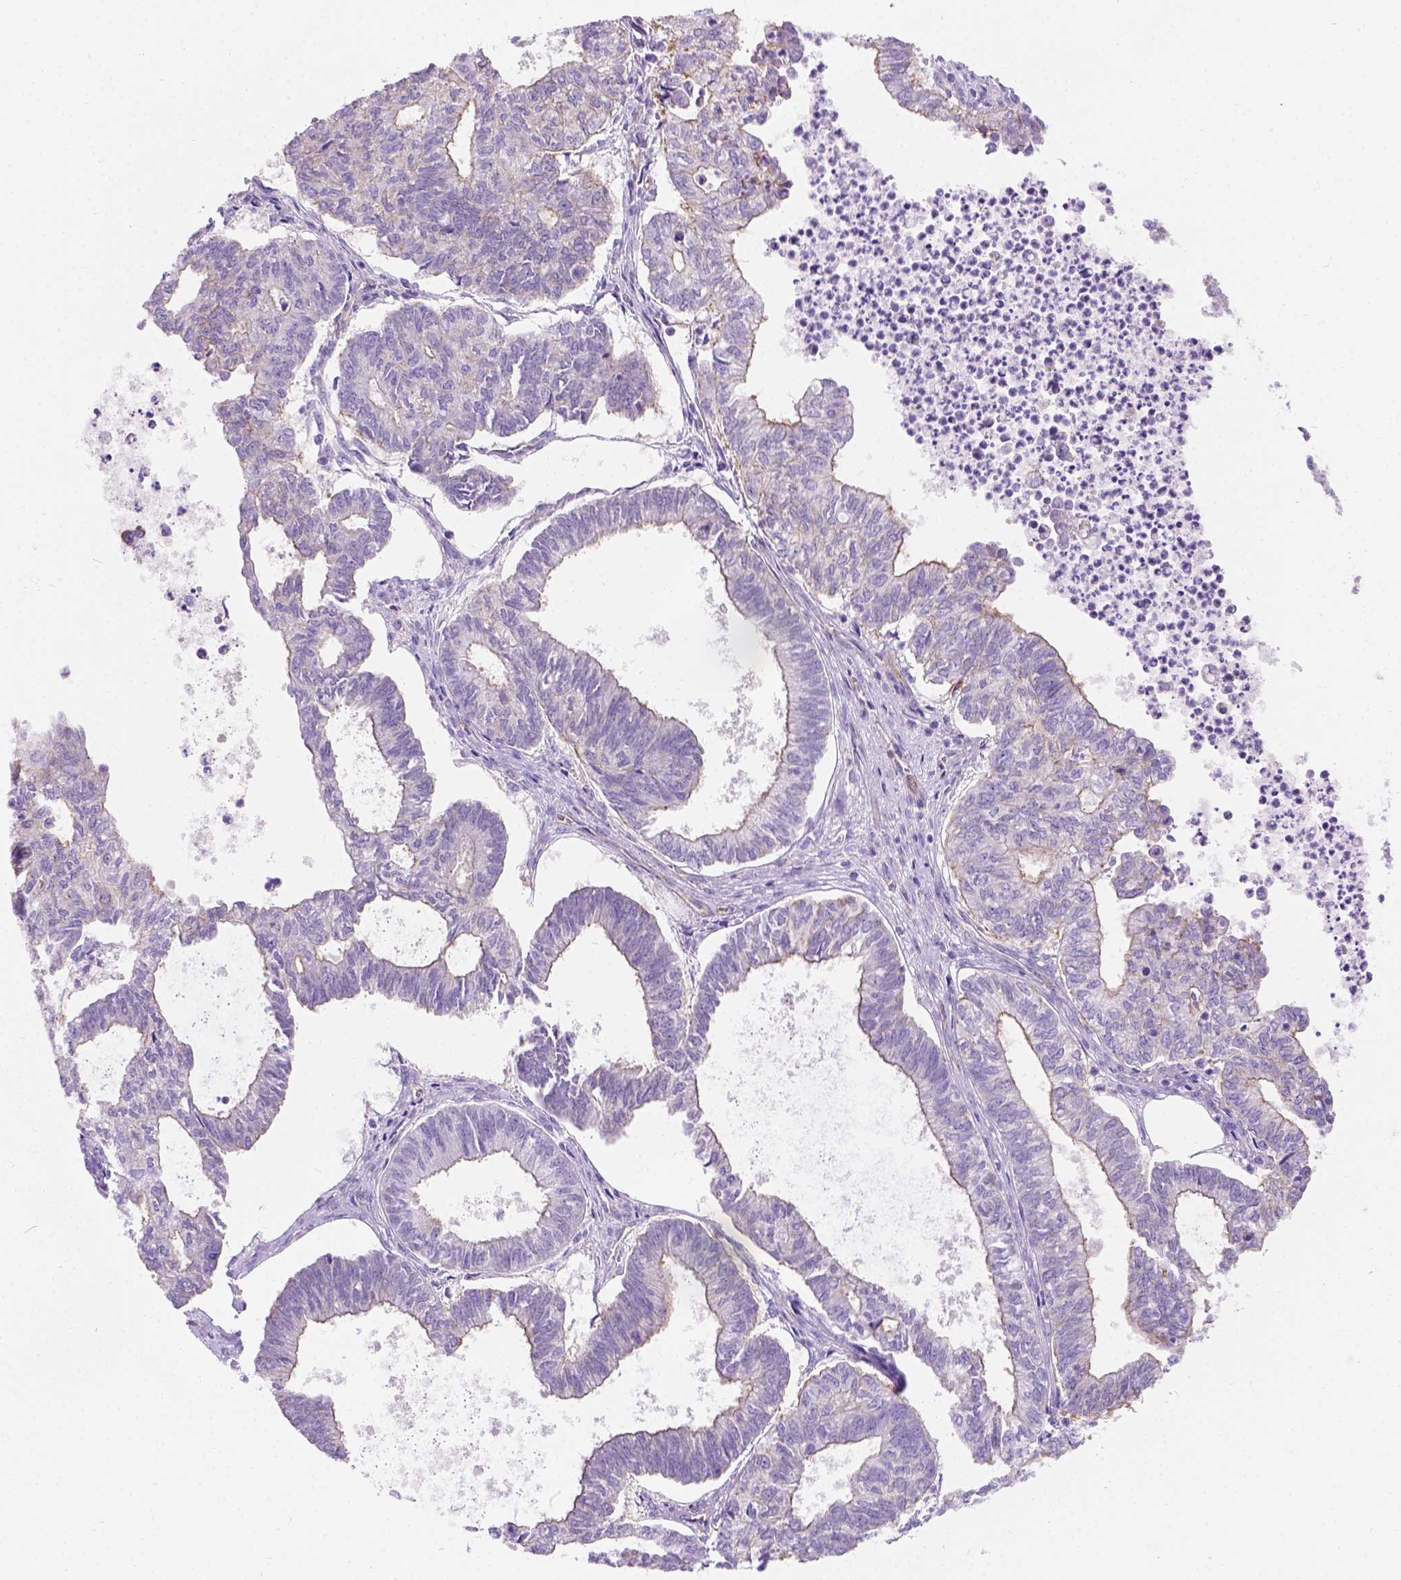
{"staining": {"intensity": "moderate", "quantity": "25%-75%", "location": "cytoplasmic/membranous"}, "tissue": "ovarian cancer", "cell_type": "Tumor cells", "image_type": "cancer", "snomed": [{"axis": "morphology", "description": "Carcinoma, endometroid"}, {"axis": "topography", "description": "Ovary"}], "caption": "Ovarian endometroid carcinoma tissue reveals moderate cytoplasmic/membranous staining in about 25%-75% of tumor cells", "gene": "PHF7", "patient": {"sex": "female", "age": 64}}